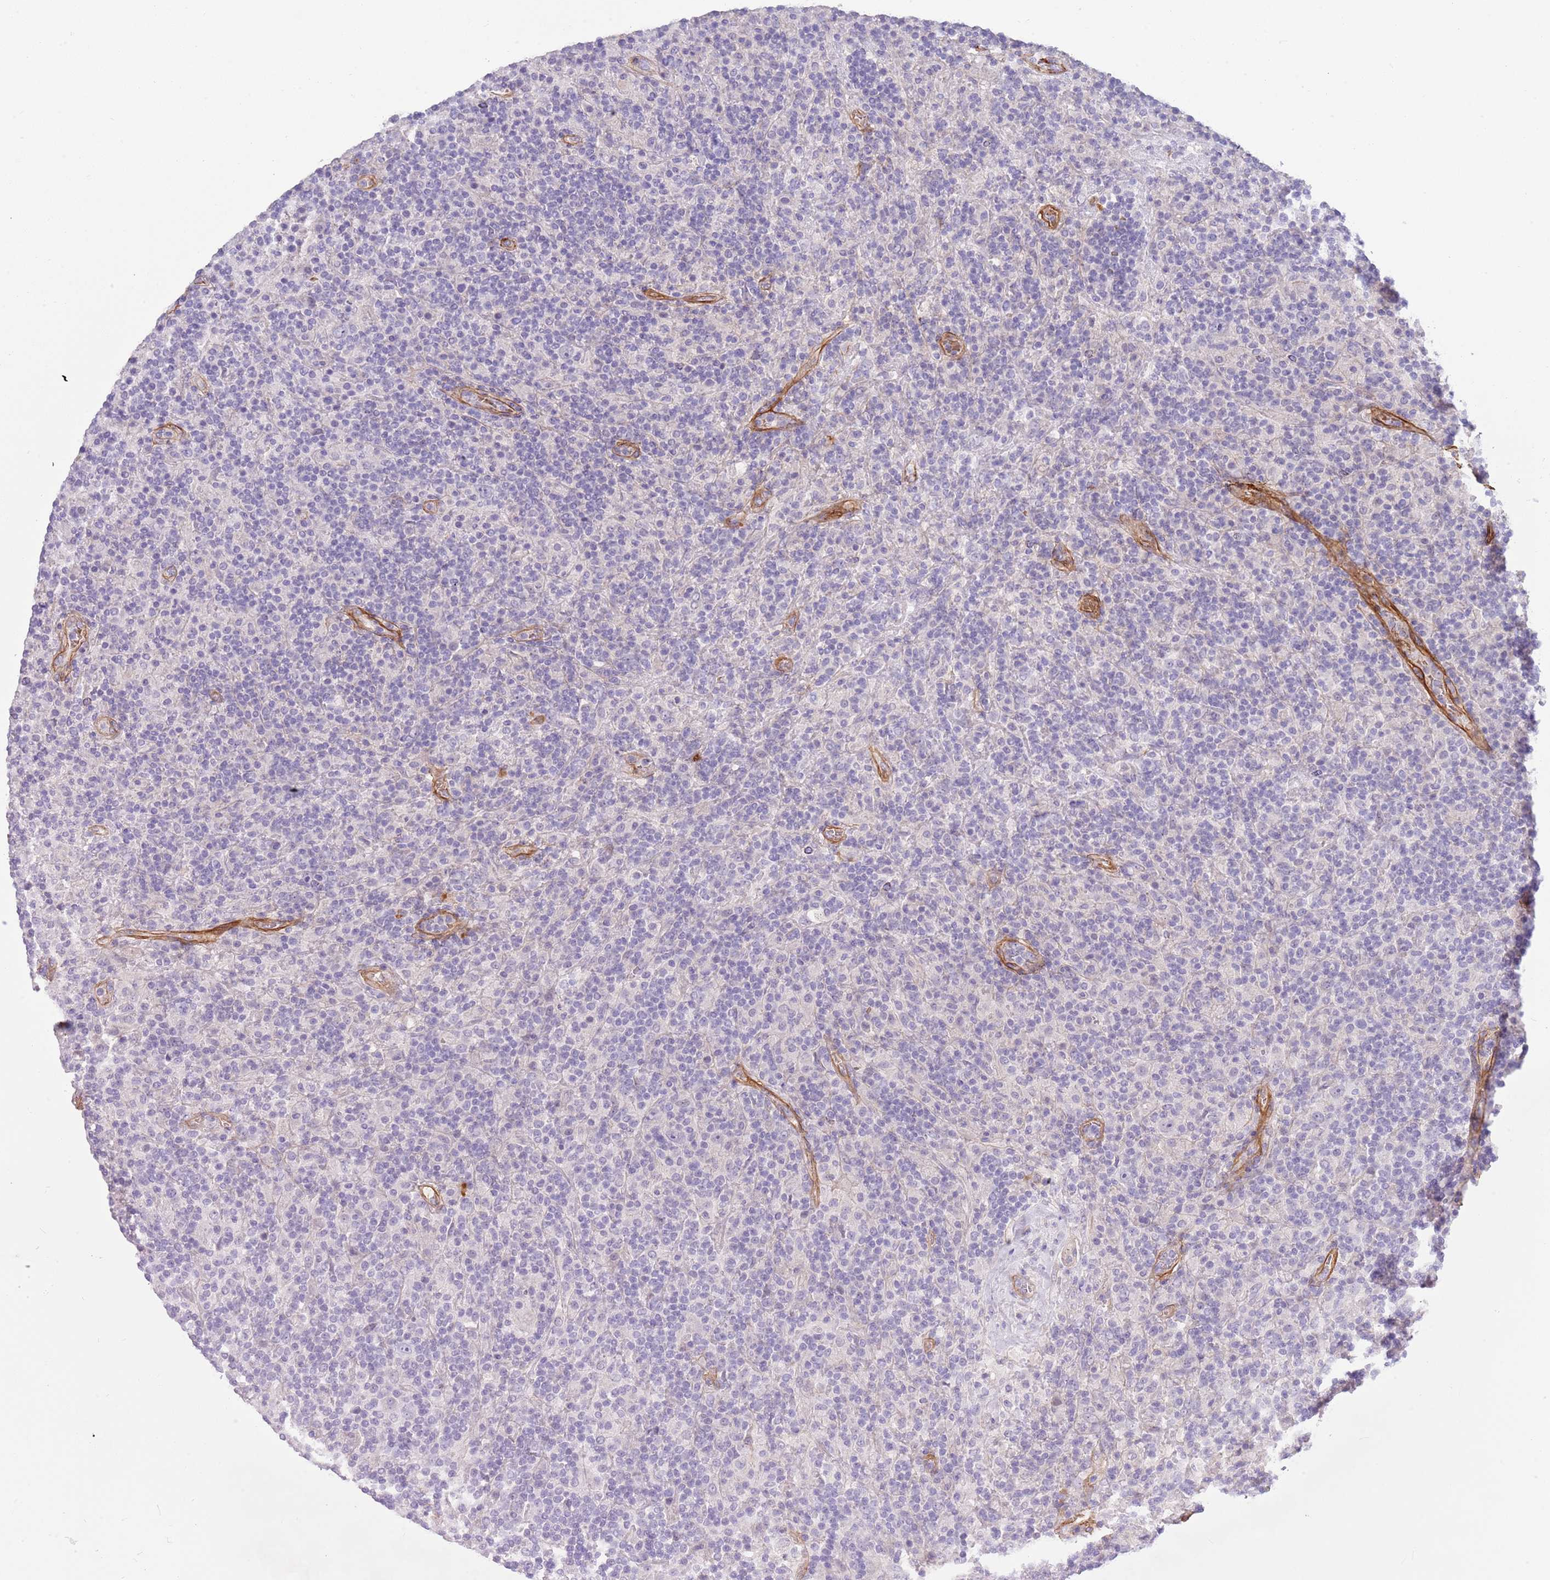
{"staining": {"intensity": "negative", "quantity": "none", "location": "none"}, "tissue": "lymphoma", "cell_type": "Tumor cells", "image_type": "cancer", "snomed": [{"axis": "morphology", "description": "Hodgkin's disease, NOS"}, {"axis": "topography", "description": "Lymph node"}], "caption": "Human Hodgkin's disease stained for a protein using immunohistochemistry (IHC) exhibits no staining in tumor cells.", "gene": "TINAGL1", "patient": {"sex": "male", "age": 70}}